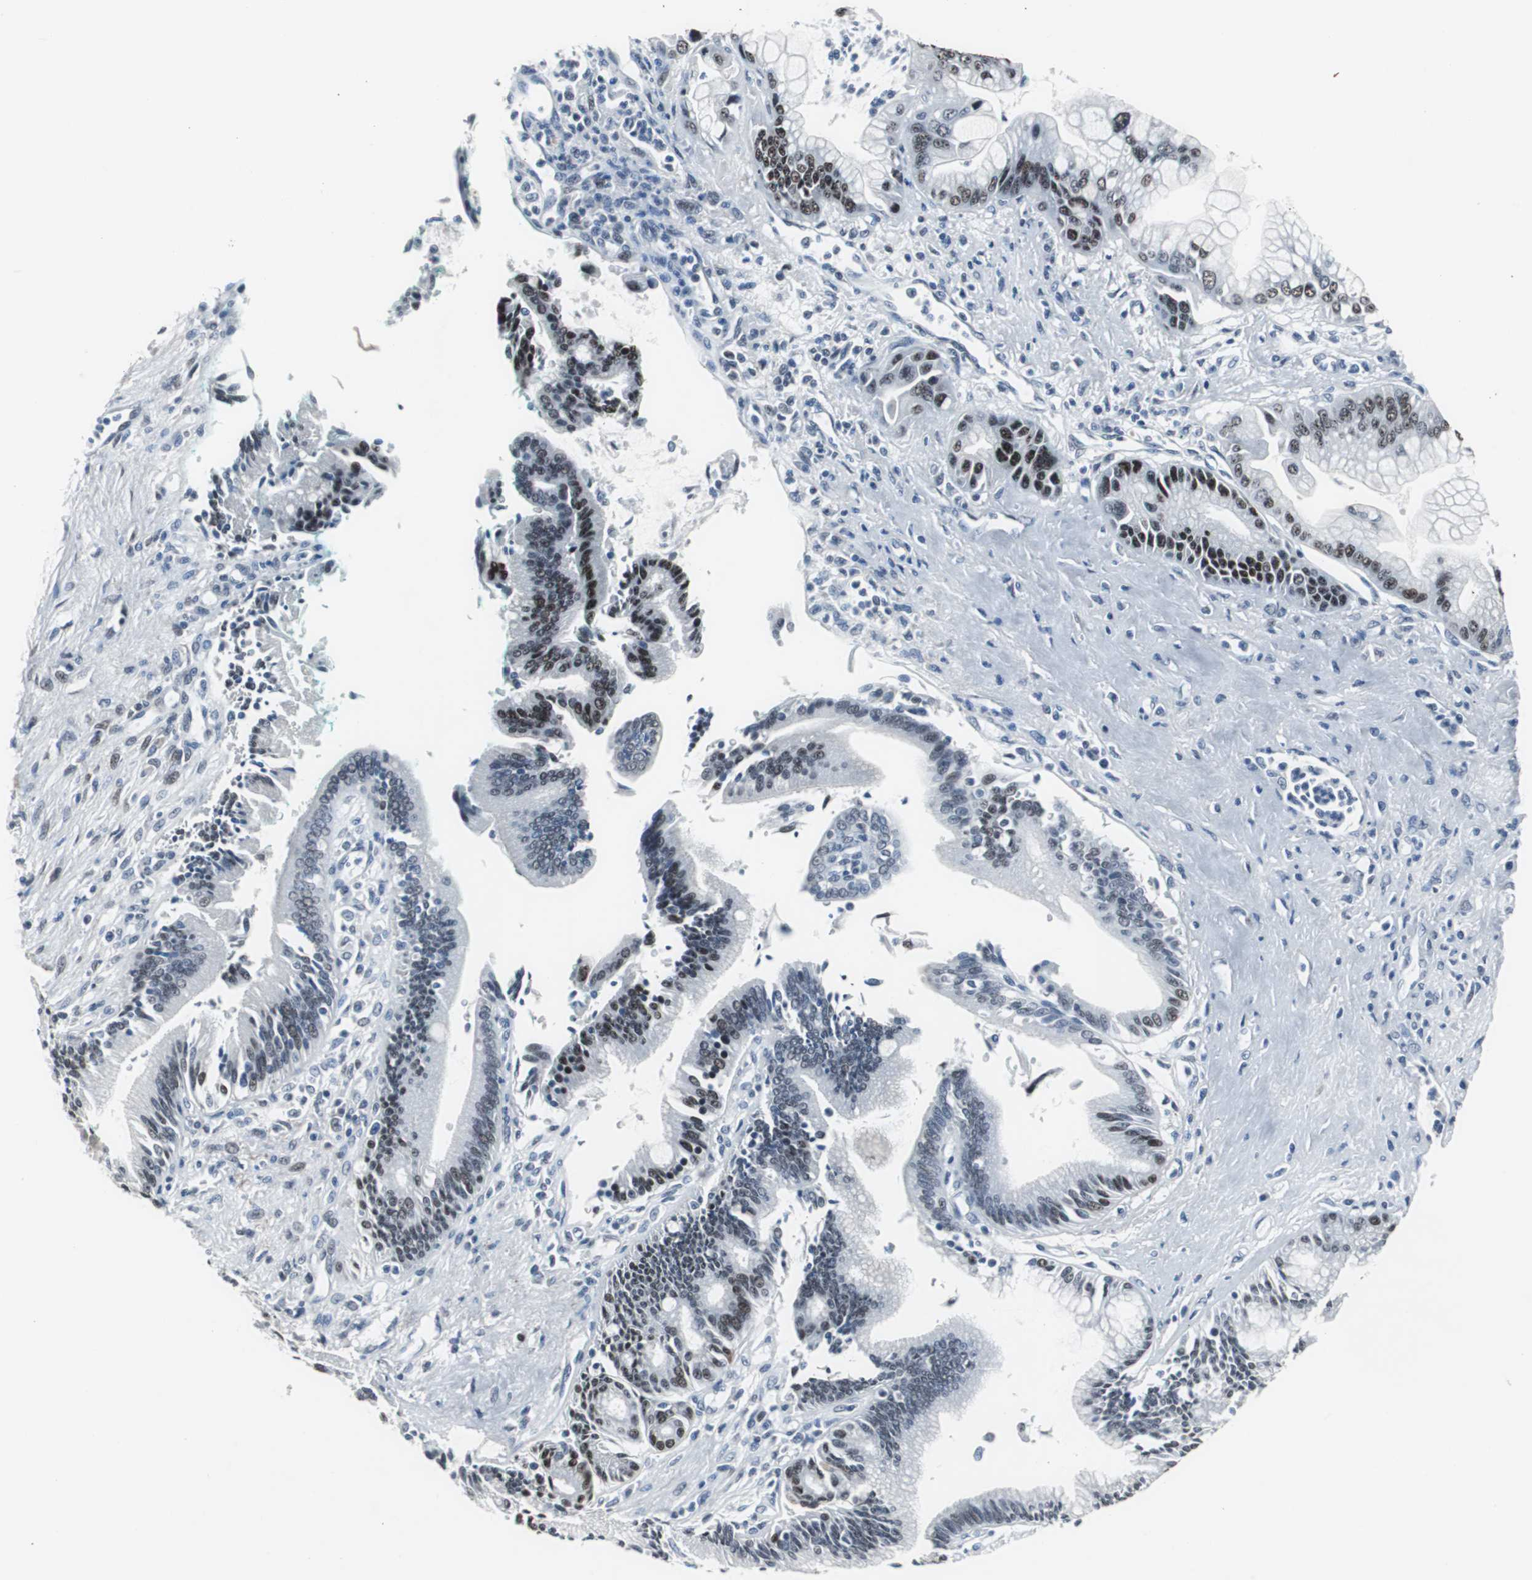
{"staining": {"intensity": "moderate", "quantity": ">75%", "location": "nuclear"}, "tissue": "pancreatic cancer", "cell_type": "Tumor cells", "image_type": "cancer", "snomed": [{"axis": "morphology", "description": "Adenocarcinoma, NOS"}, {"axis": "topography", "description": "Pancreas"}], "caption": "There is medium levels of moderate nuclear staining in tumor cells of adenocarcinoma (pancreatic), as demonstrated by immunohistochemical staining (brown color).", "gene": "FOXP4", "patient": {"sex": "male", "age": 59}}